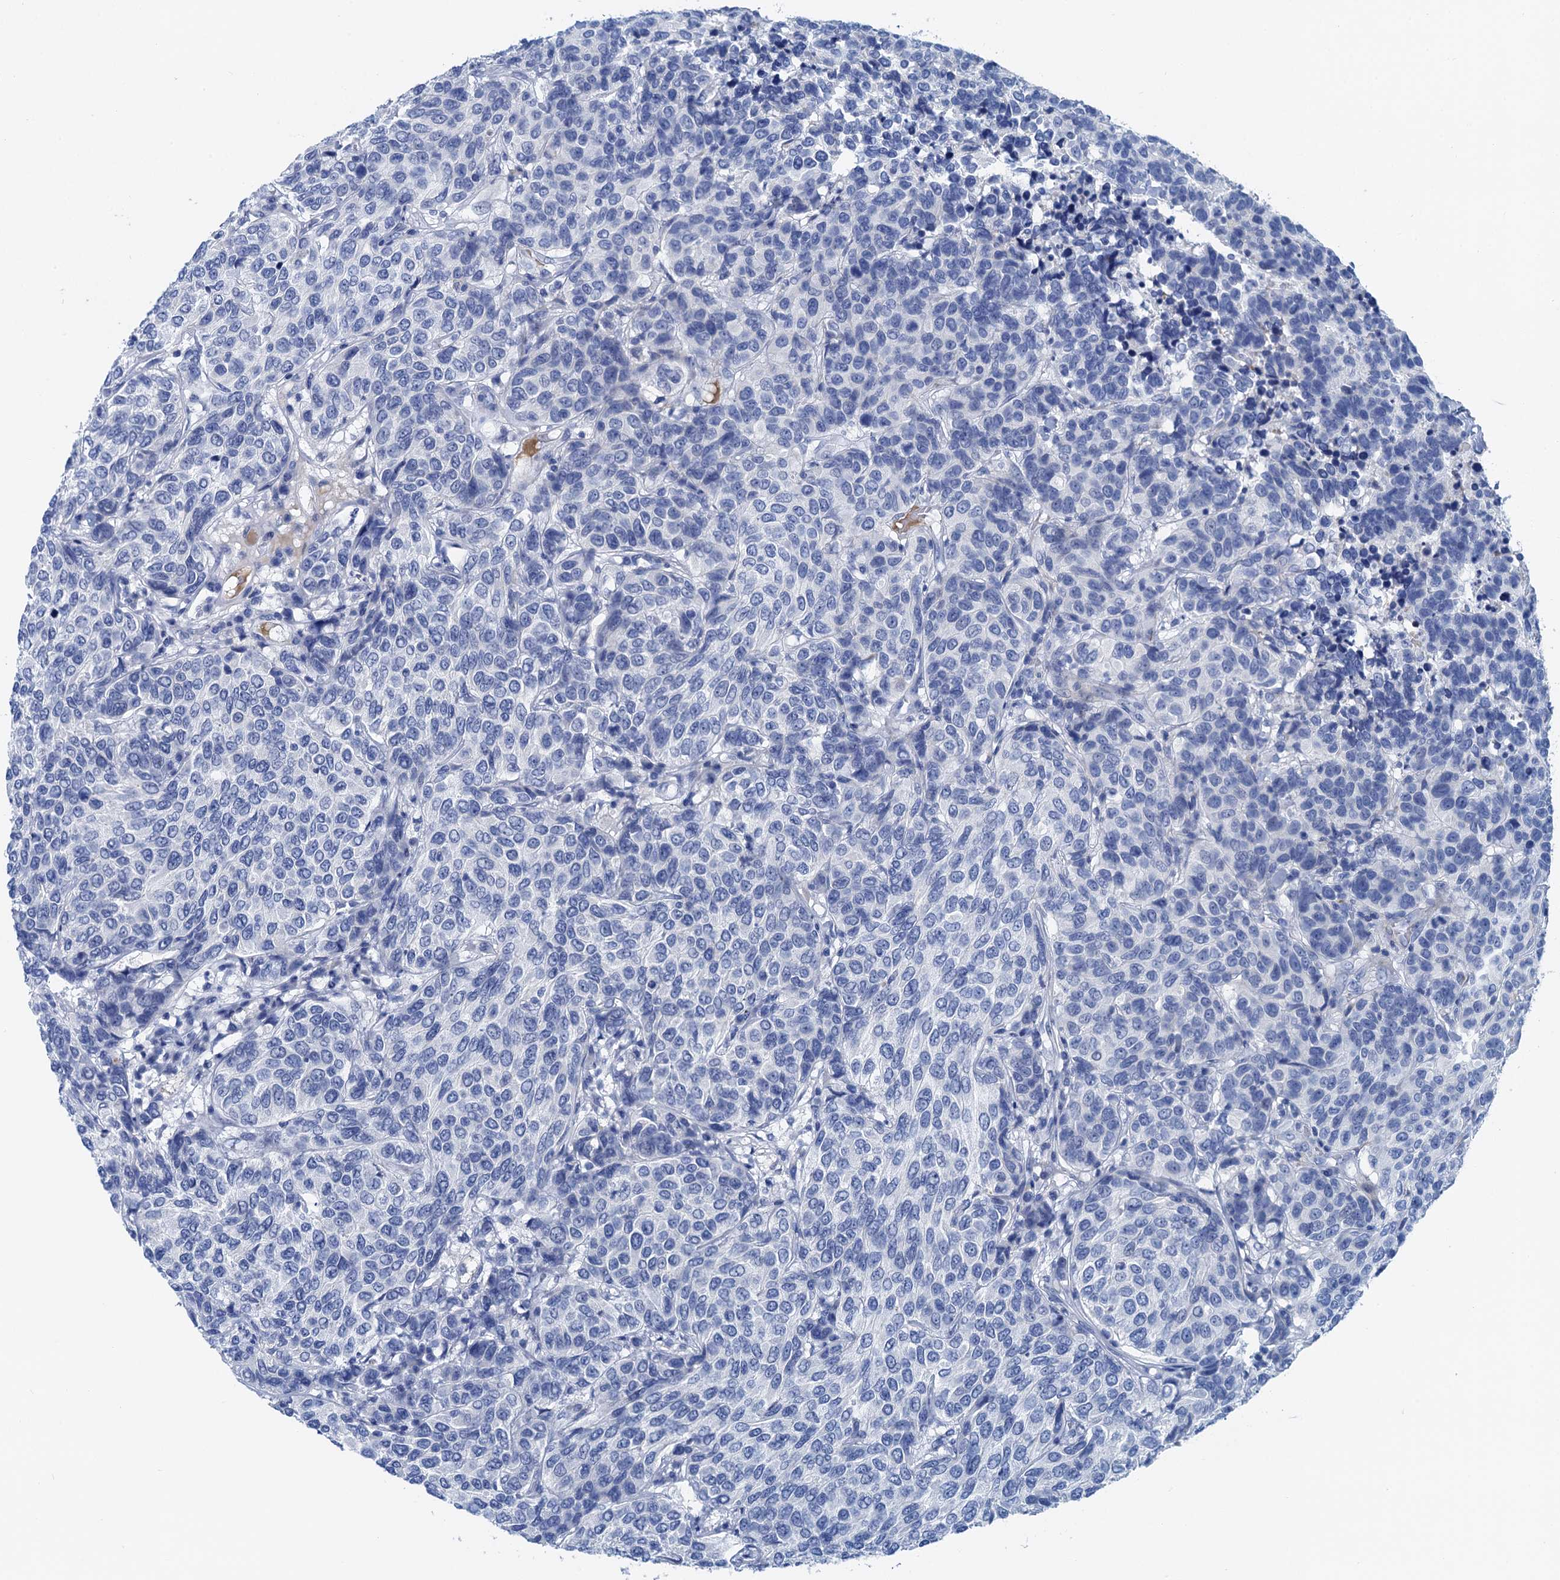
{"staining": {"intensity": "negative", "quantity": "none", "location": "none"}, "tissue": "breast cancer", "cell_type": "Tumor cells", "image_type": "cancer", "snomed": [{"axis": "morphology", "description": "Duct carcinoma"}, {"axis": "topography", "description": "Breast"}], "caption": "High power microscopy histopathology image of an IHC image of breast intraductal carcinoma, revealing no significant expression in tumor cells.", "gene": "NLRP10", "patient": {"sex": "female", "age": 55}}